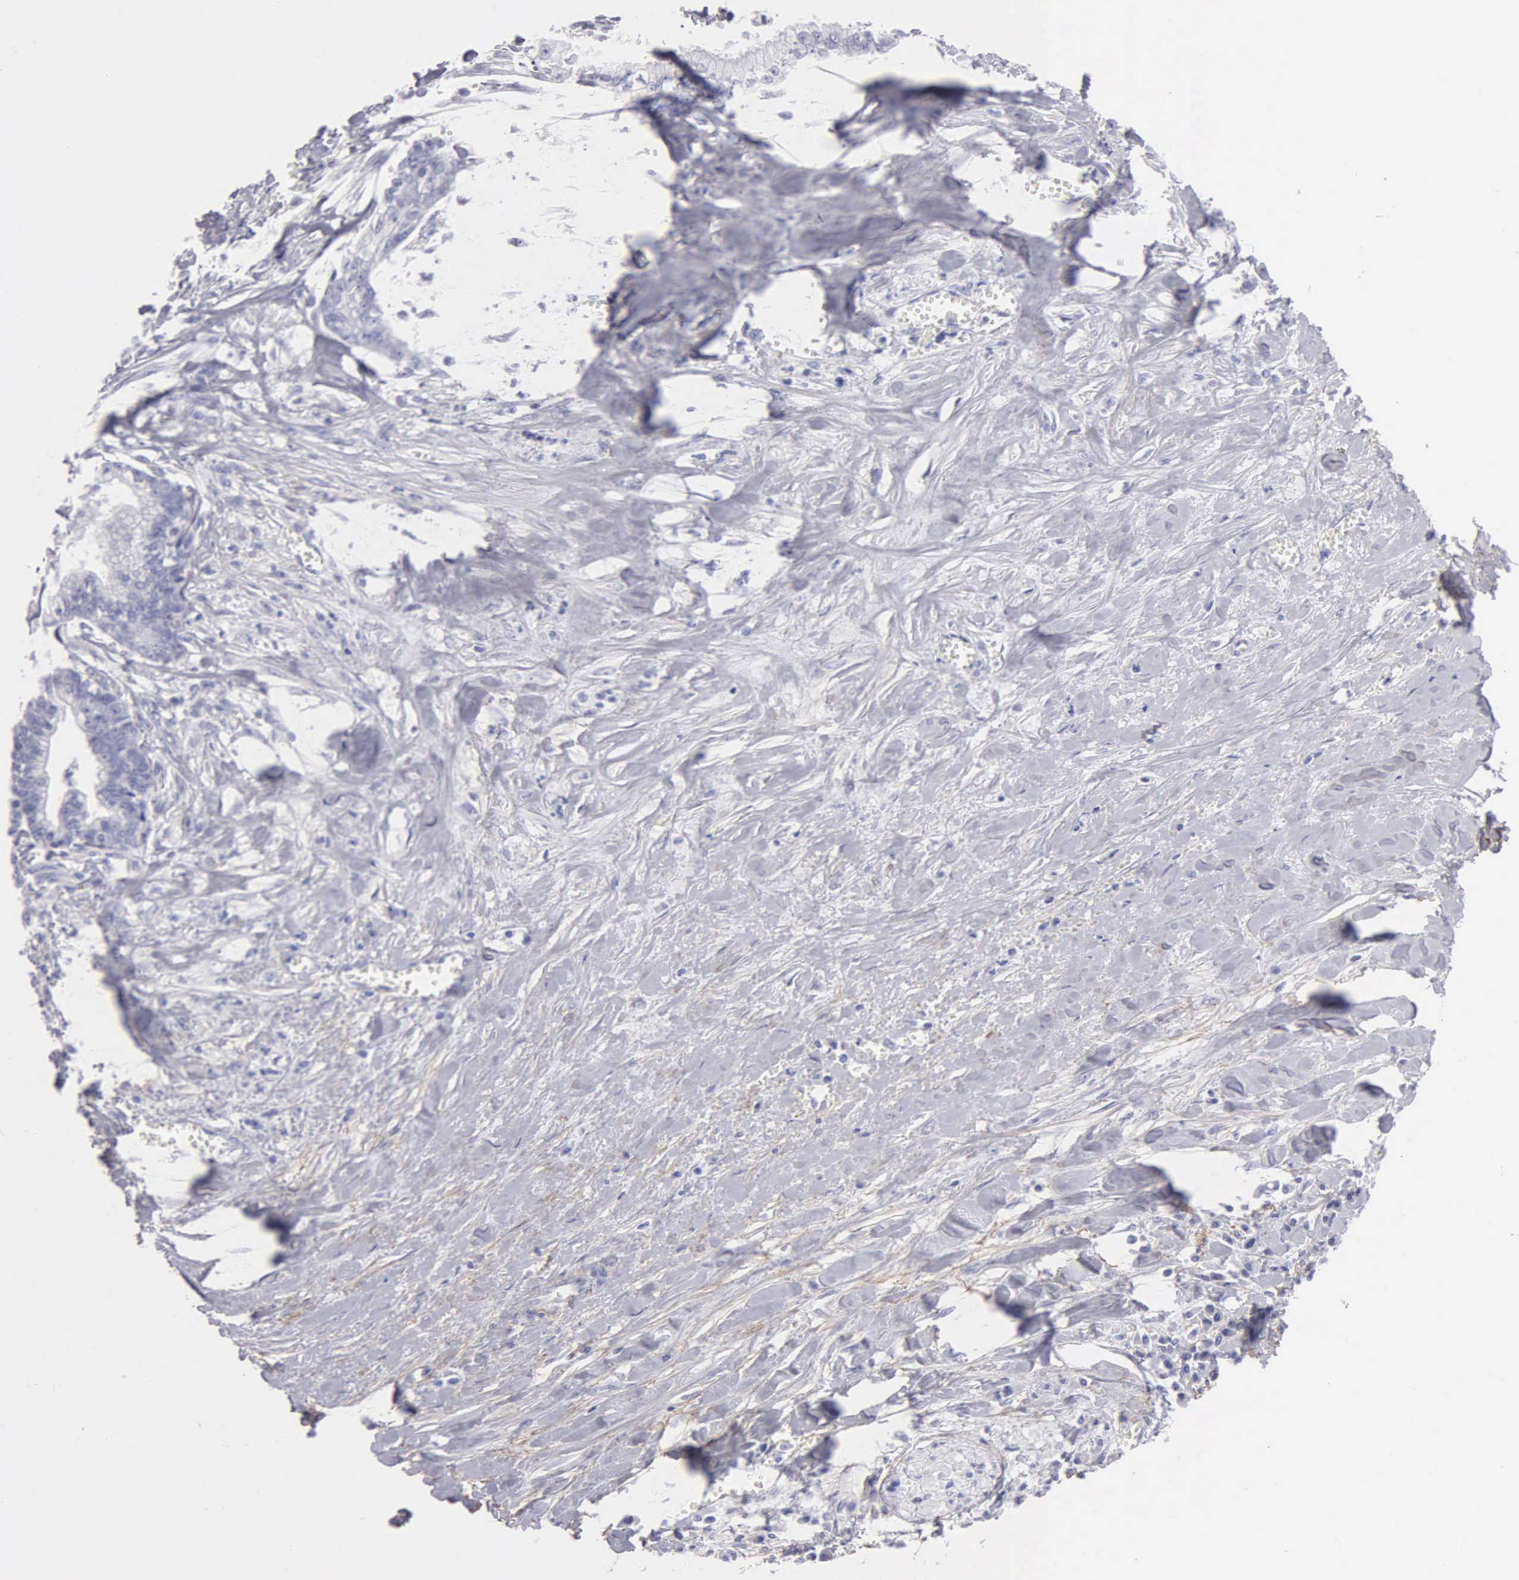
{"staining": {"intensity": "negative", "quantity": "none", "location": "none"}, "tissue": "liver cancer", "cell_type": "Tumor cells", "image_type": "cancer", "snomed": [{"axis": "morphology", "description": "Cholangiocarcinoma"}, {"axis": "topography", "description": "Liver"}], "caption": "There is no significant expression in tumor cells of cholangiocarcinoma (liver).", "gene": "FBLN5", "patient": {"sex": "male", "age": 57}}